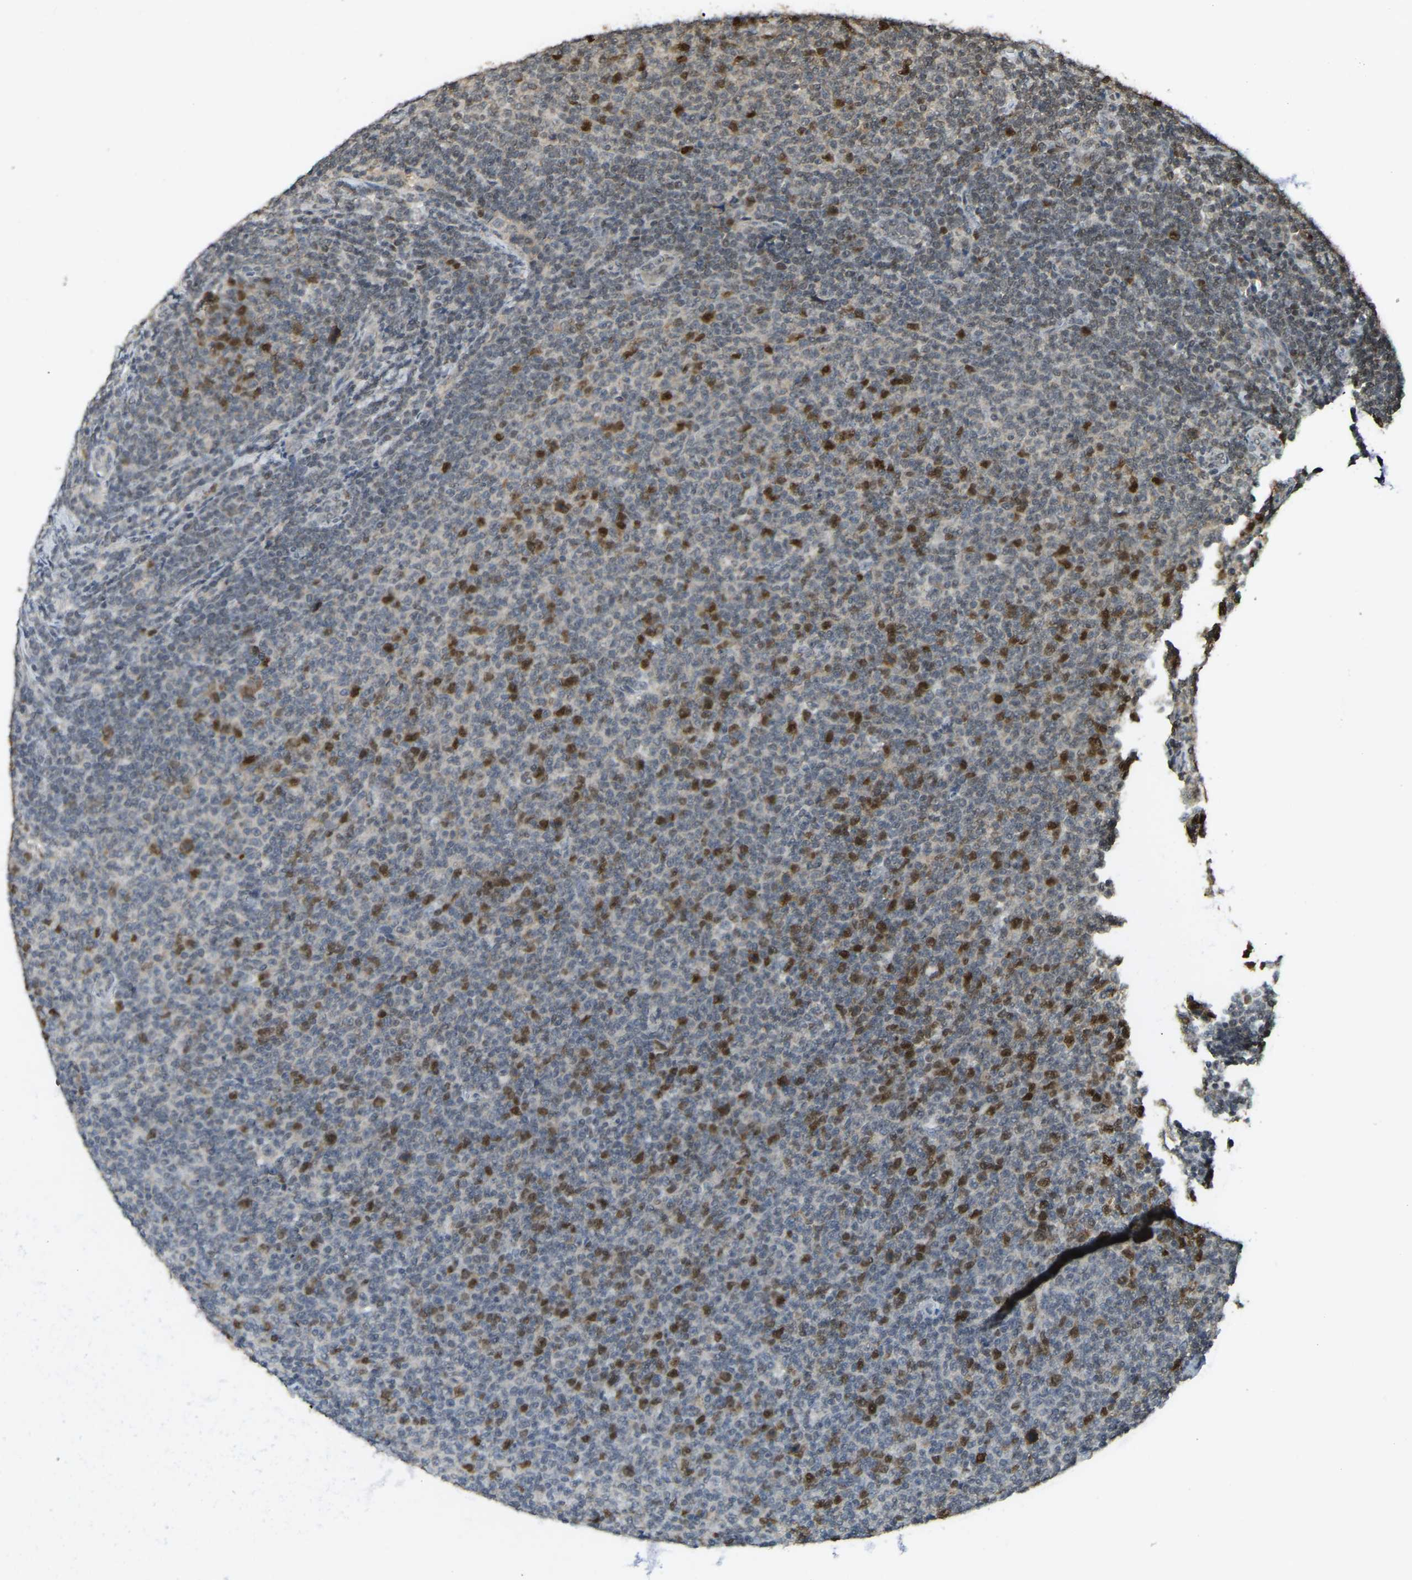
{"staining": {"intensity": "strong", "quantity": "<25%", "location": "nuclear"}, "tissue": "lymphoma", "cell_type": "Tumor cells", "image_type": "cancer", "snomed": [{"axis": "morphology", "description": "Malignant lymphoma, non-Hodgkin's type, Low grade"}, {"axis": "topography", "description": "Lymph node"}], "caption": "DAB (3,3'-diaminobenzidine) immunohistochemical staining of malignant lymphoma, non-Hodgkin's type (low-grade) exhibits strong nuclear protein positivity in approximately <25% of tumor cells. Using DAB (brown) and hematoxylin (blue) stains, captured at high magnification using brightfield microscopy.", "gene": "BRF2", "patient": {"sex": "male", "age": 66}}